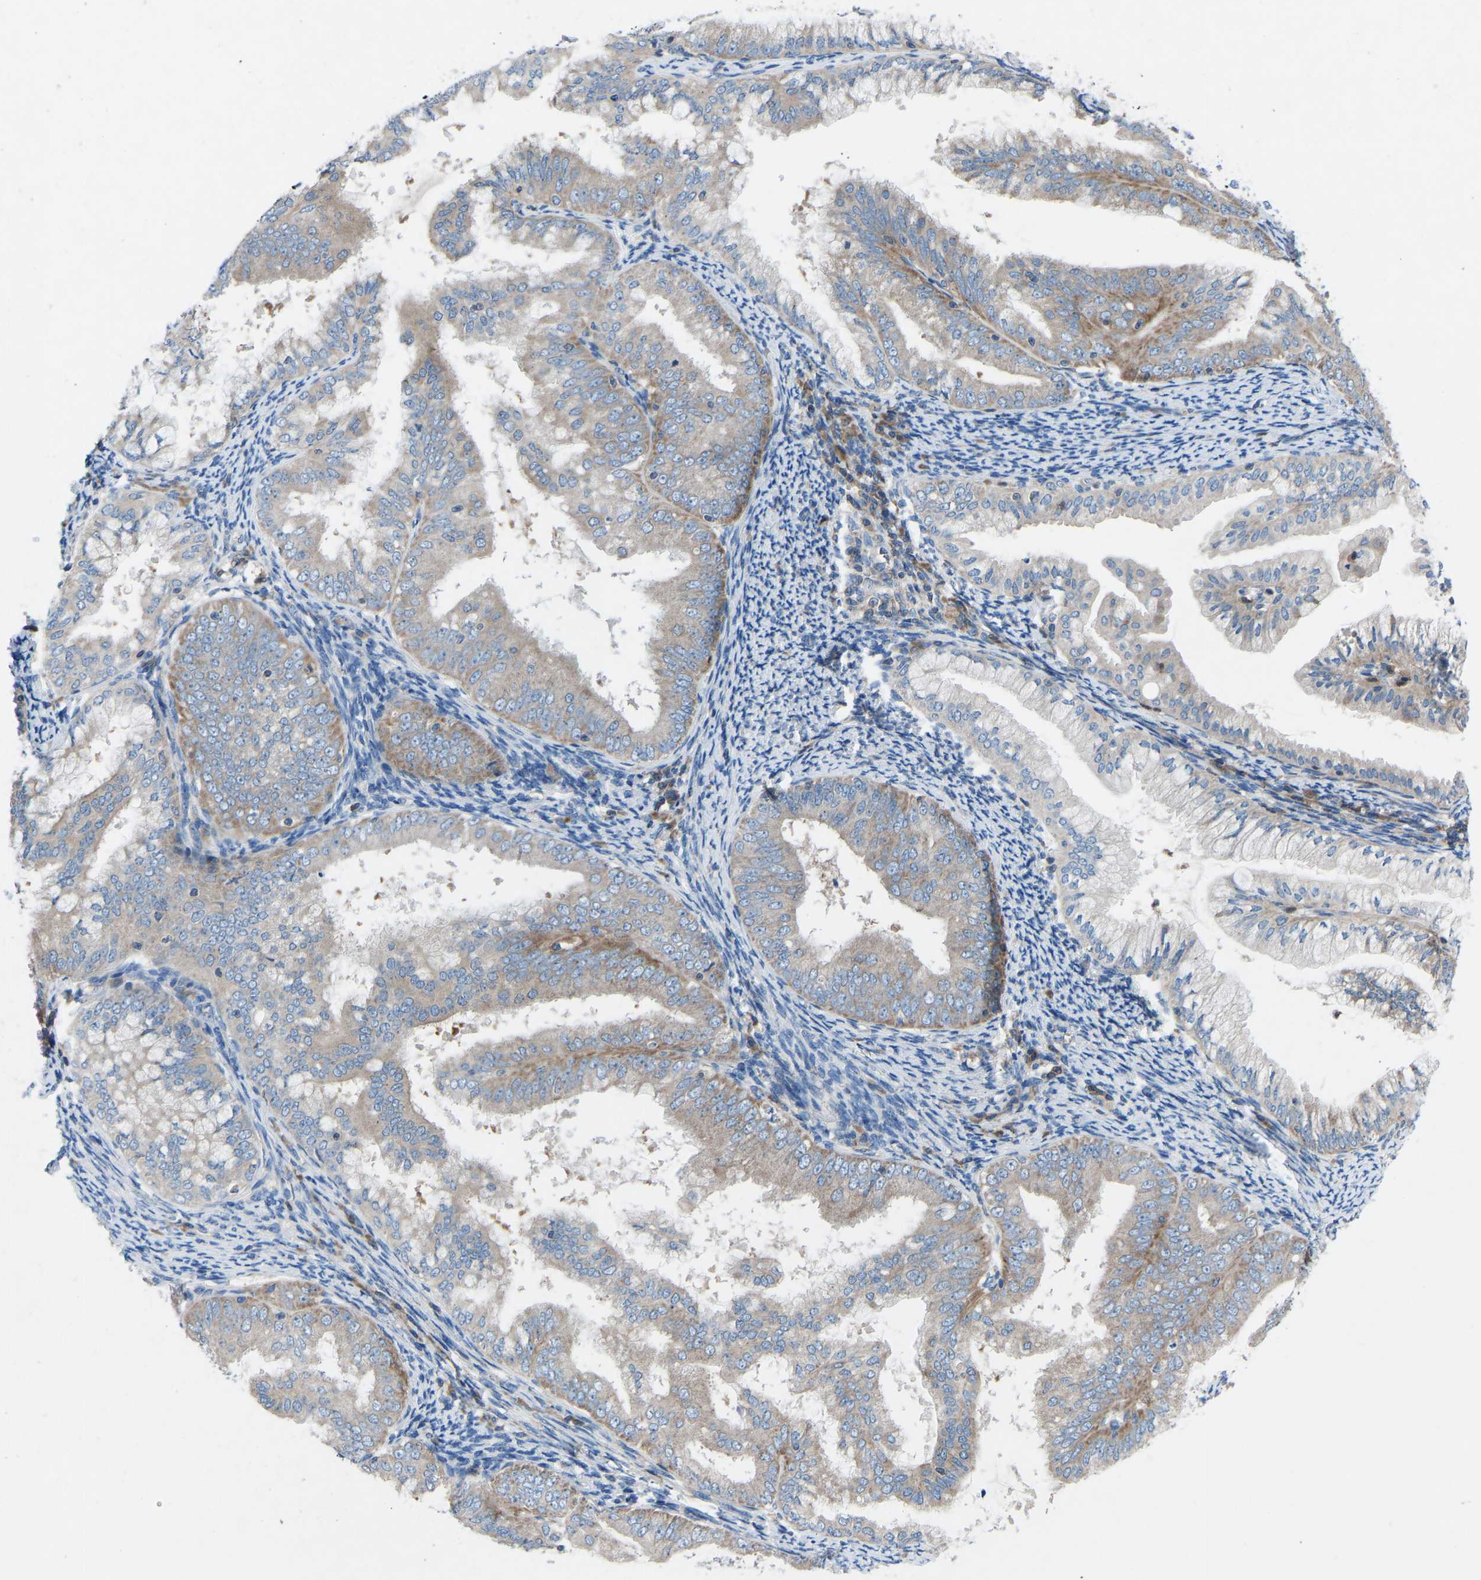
{"staining": {"intensity": "moderate", "quantity": ">75%", "location": "cytoplasmic/membranous"}, "tissue": "endometrial cancer", "cell_type": "Tumor cells", "image_type": "cancer", "snomed": [{"axis": "morphology", "description": "Adenocarcinoma, NOS"}, {"axis": "topography", "description": "Endometrium"}], "caption": "Tumor cells show moderate cytoplasmic/membranous expression in approximately >75% of cells in endometrial cancer (adenocarcinoma).", "gene": "GRK6", "patient": {"sex": "female", "age": 63}}